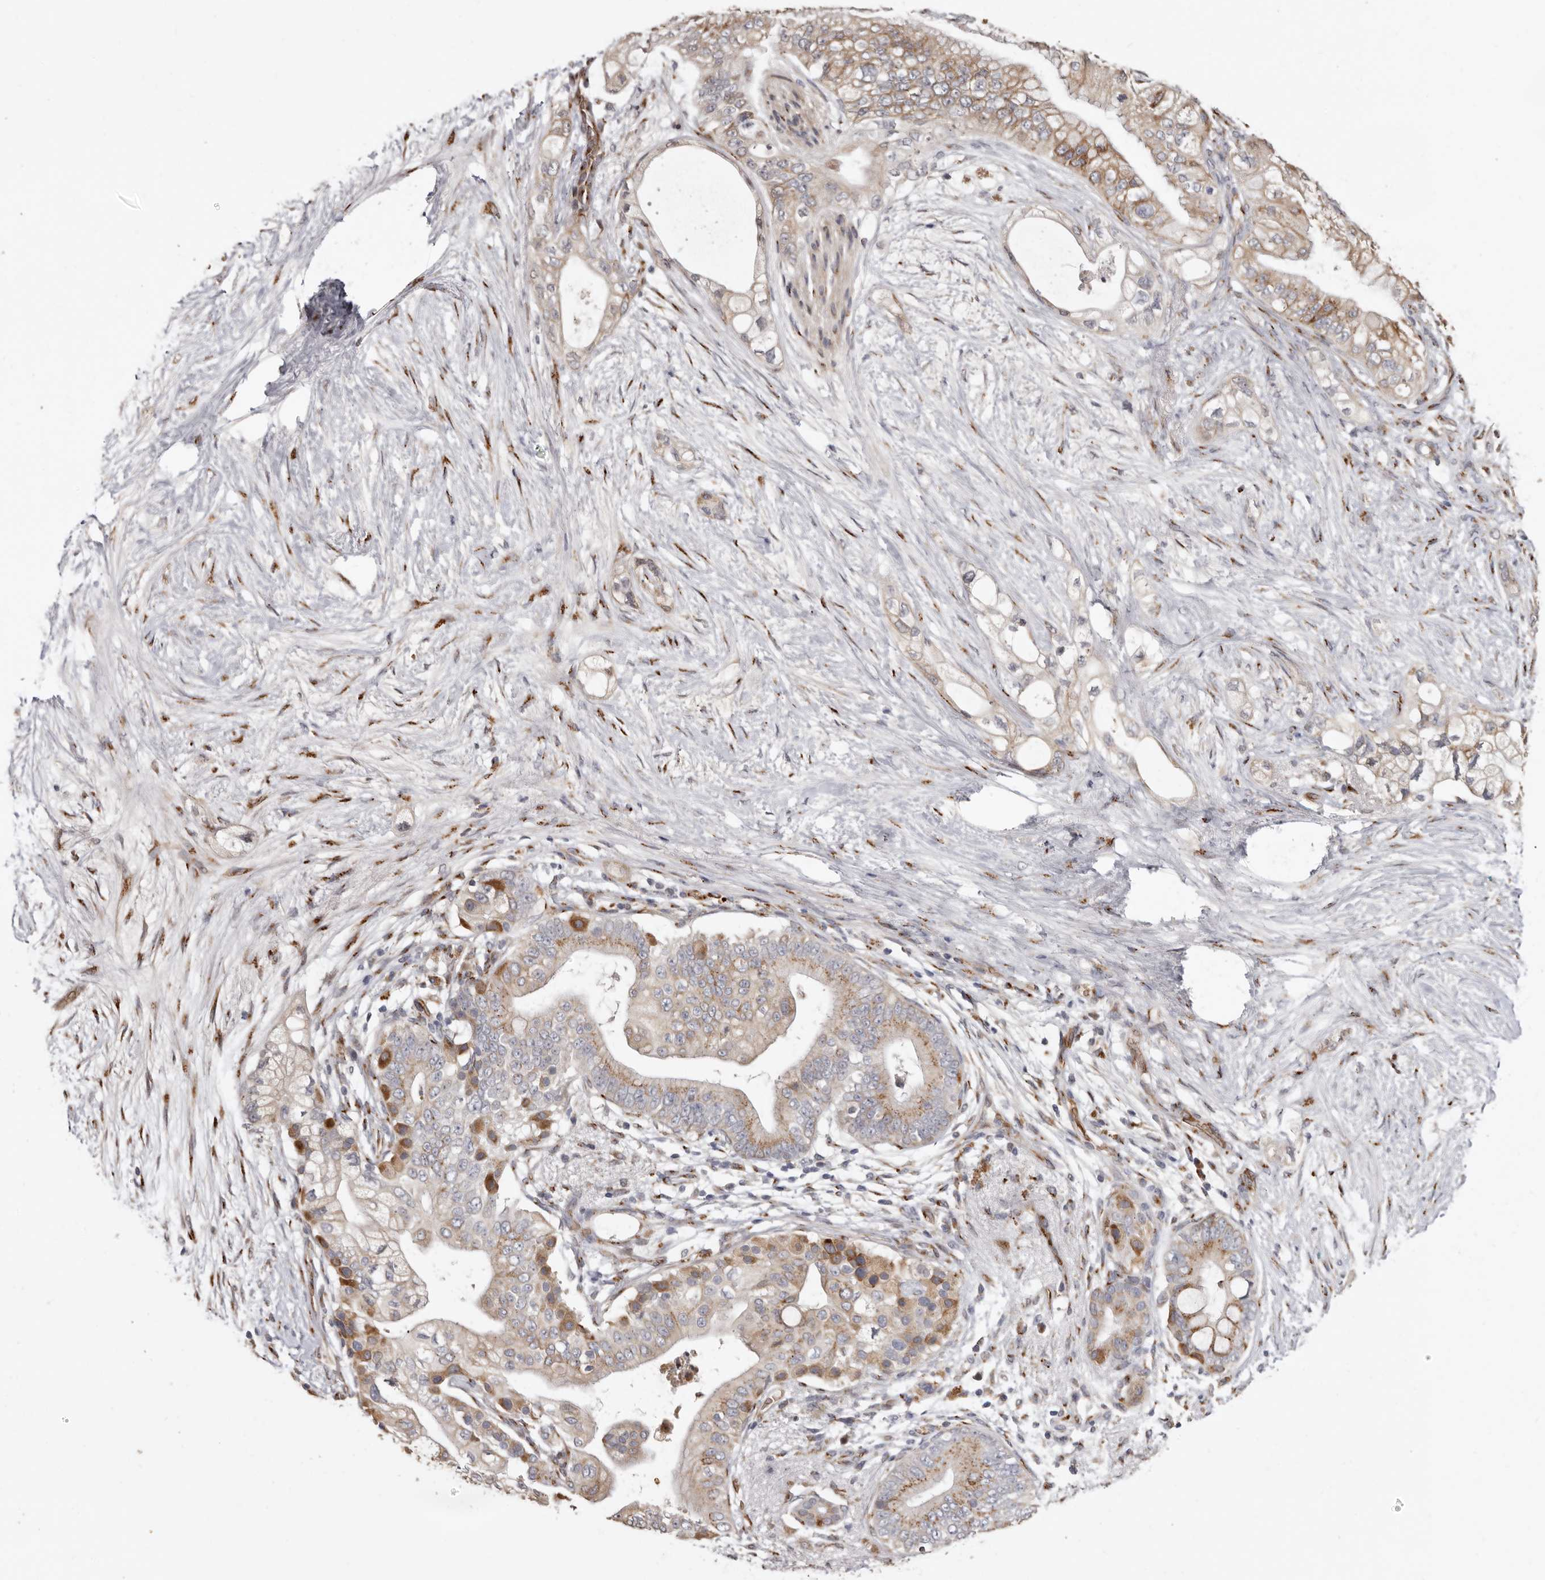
{"staining": {"intensity": "weak", "quantity": ">75%", "location": "cytoplasmic/membranous"}, "tissue": "pancreatic cancer", "cell_type": "Tumor cells", "image_type": "cancer", "snomed": [{"axis": "morphology", "description": "Adenocarcinoma, NOS"}, {"axis": "topography", "description": "Pancreas"}], "caption": "DAB (3,3'-diaminobenzidine) immunohistochemical staining of pancreatic cancer displays weak cytoplasmic/membranous protein staining in approximately >75% of tumor cells.", "gene": "ENTREP1", "patient": {"sex": "male", "age": 53}}